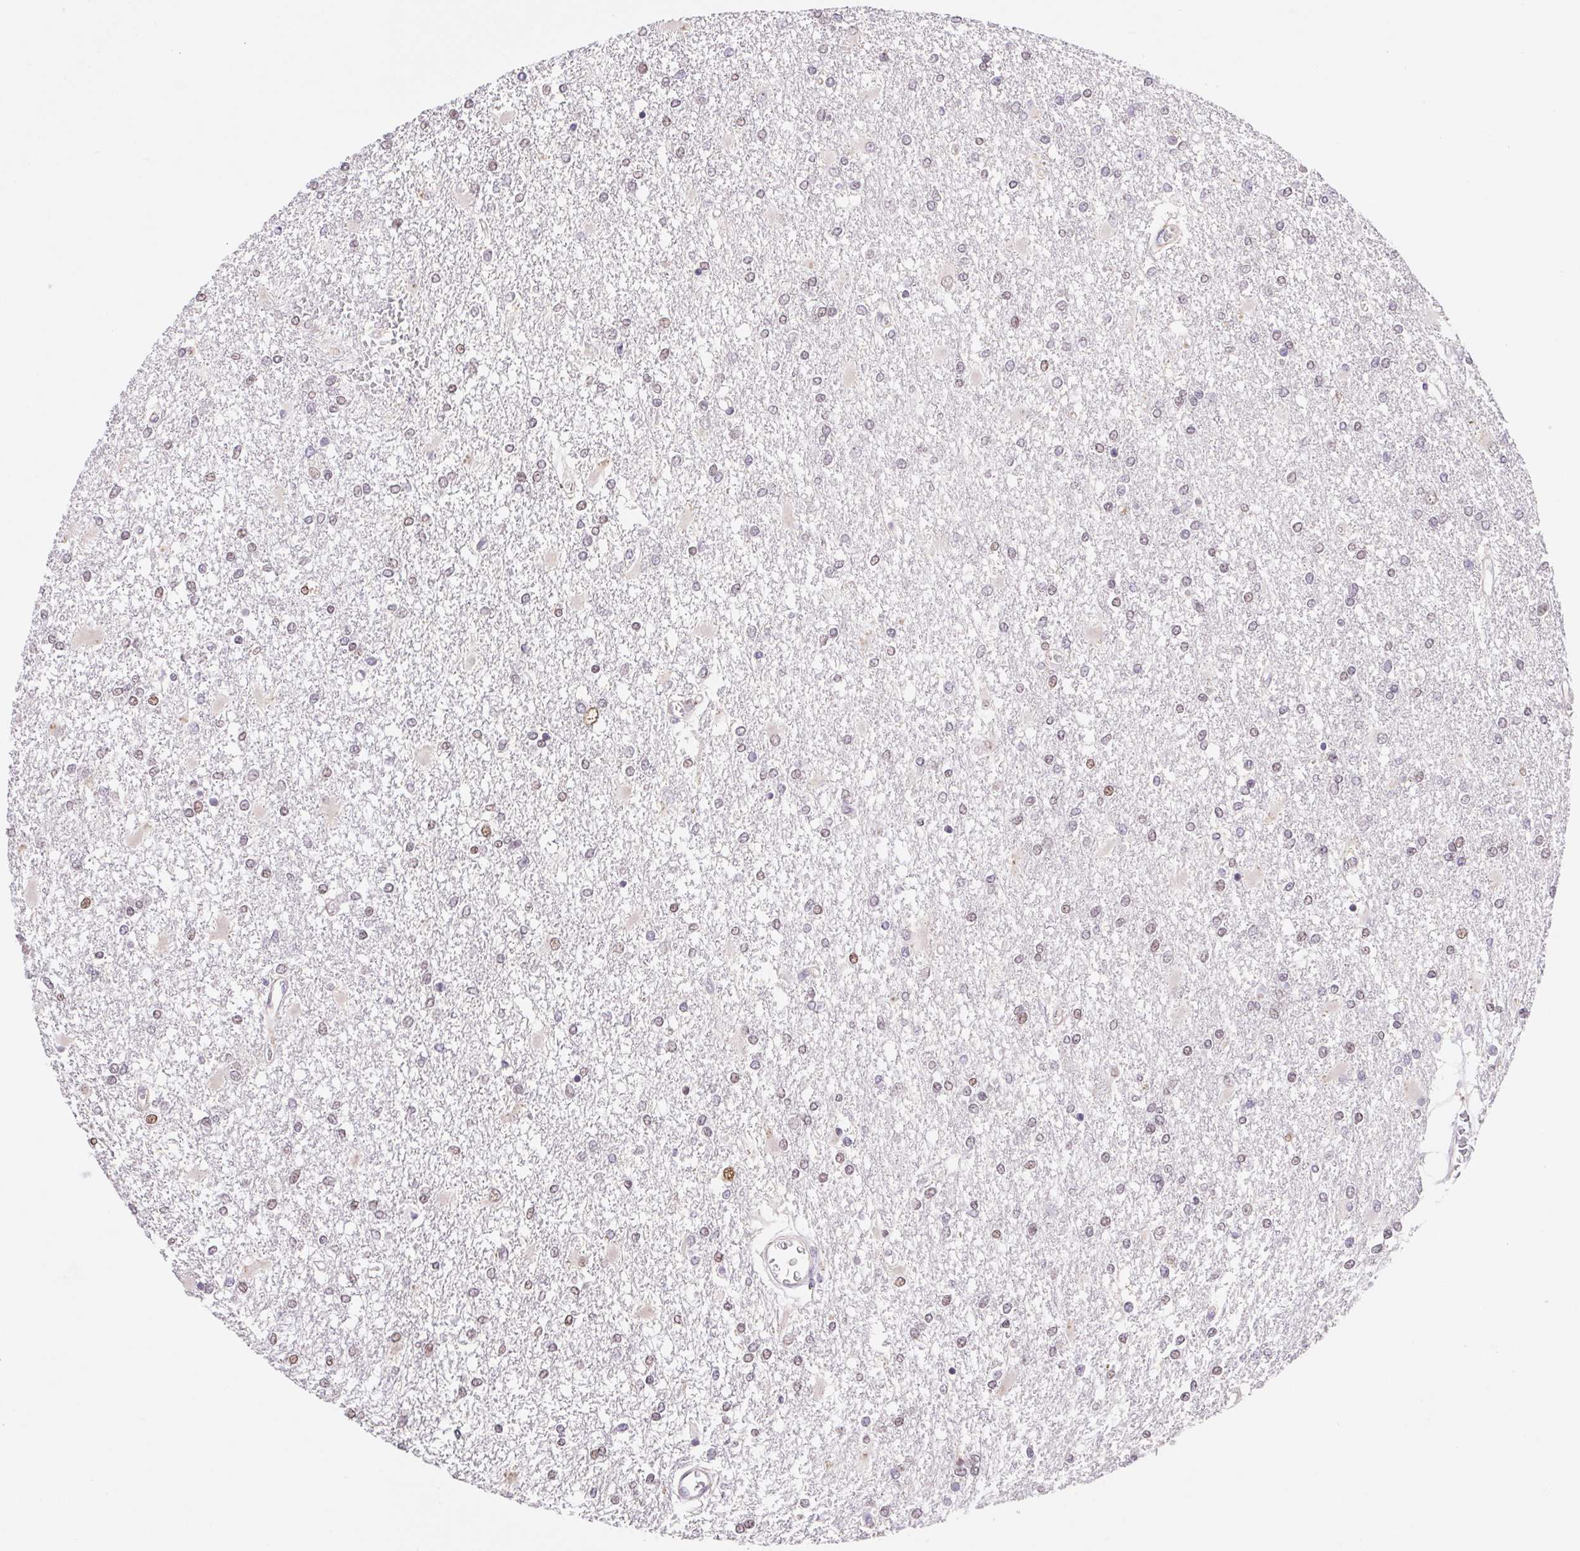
{"staining": {"intensity": "weak", "quantity": "<25%", "location": "nuclear"}, "tissue": "glioma", "cell_type": "Tumor cells", "image_type": "cancer", "snomed": [{"axis": "morphology", "description": "Glioma, malignant, High grade"}, {"axis": "topography", "description": "Cerebral cortex"}], "caption": "The image reveals no significant staining in tumor cells of malignant glioma (high-grade). The staining is performed using DAB brown chromogen with nuclei counter-stained in using hematoxylin.", "gene": "L3MBTL4", "patient": {"sex": "male", "age": 79}}